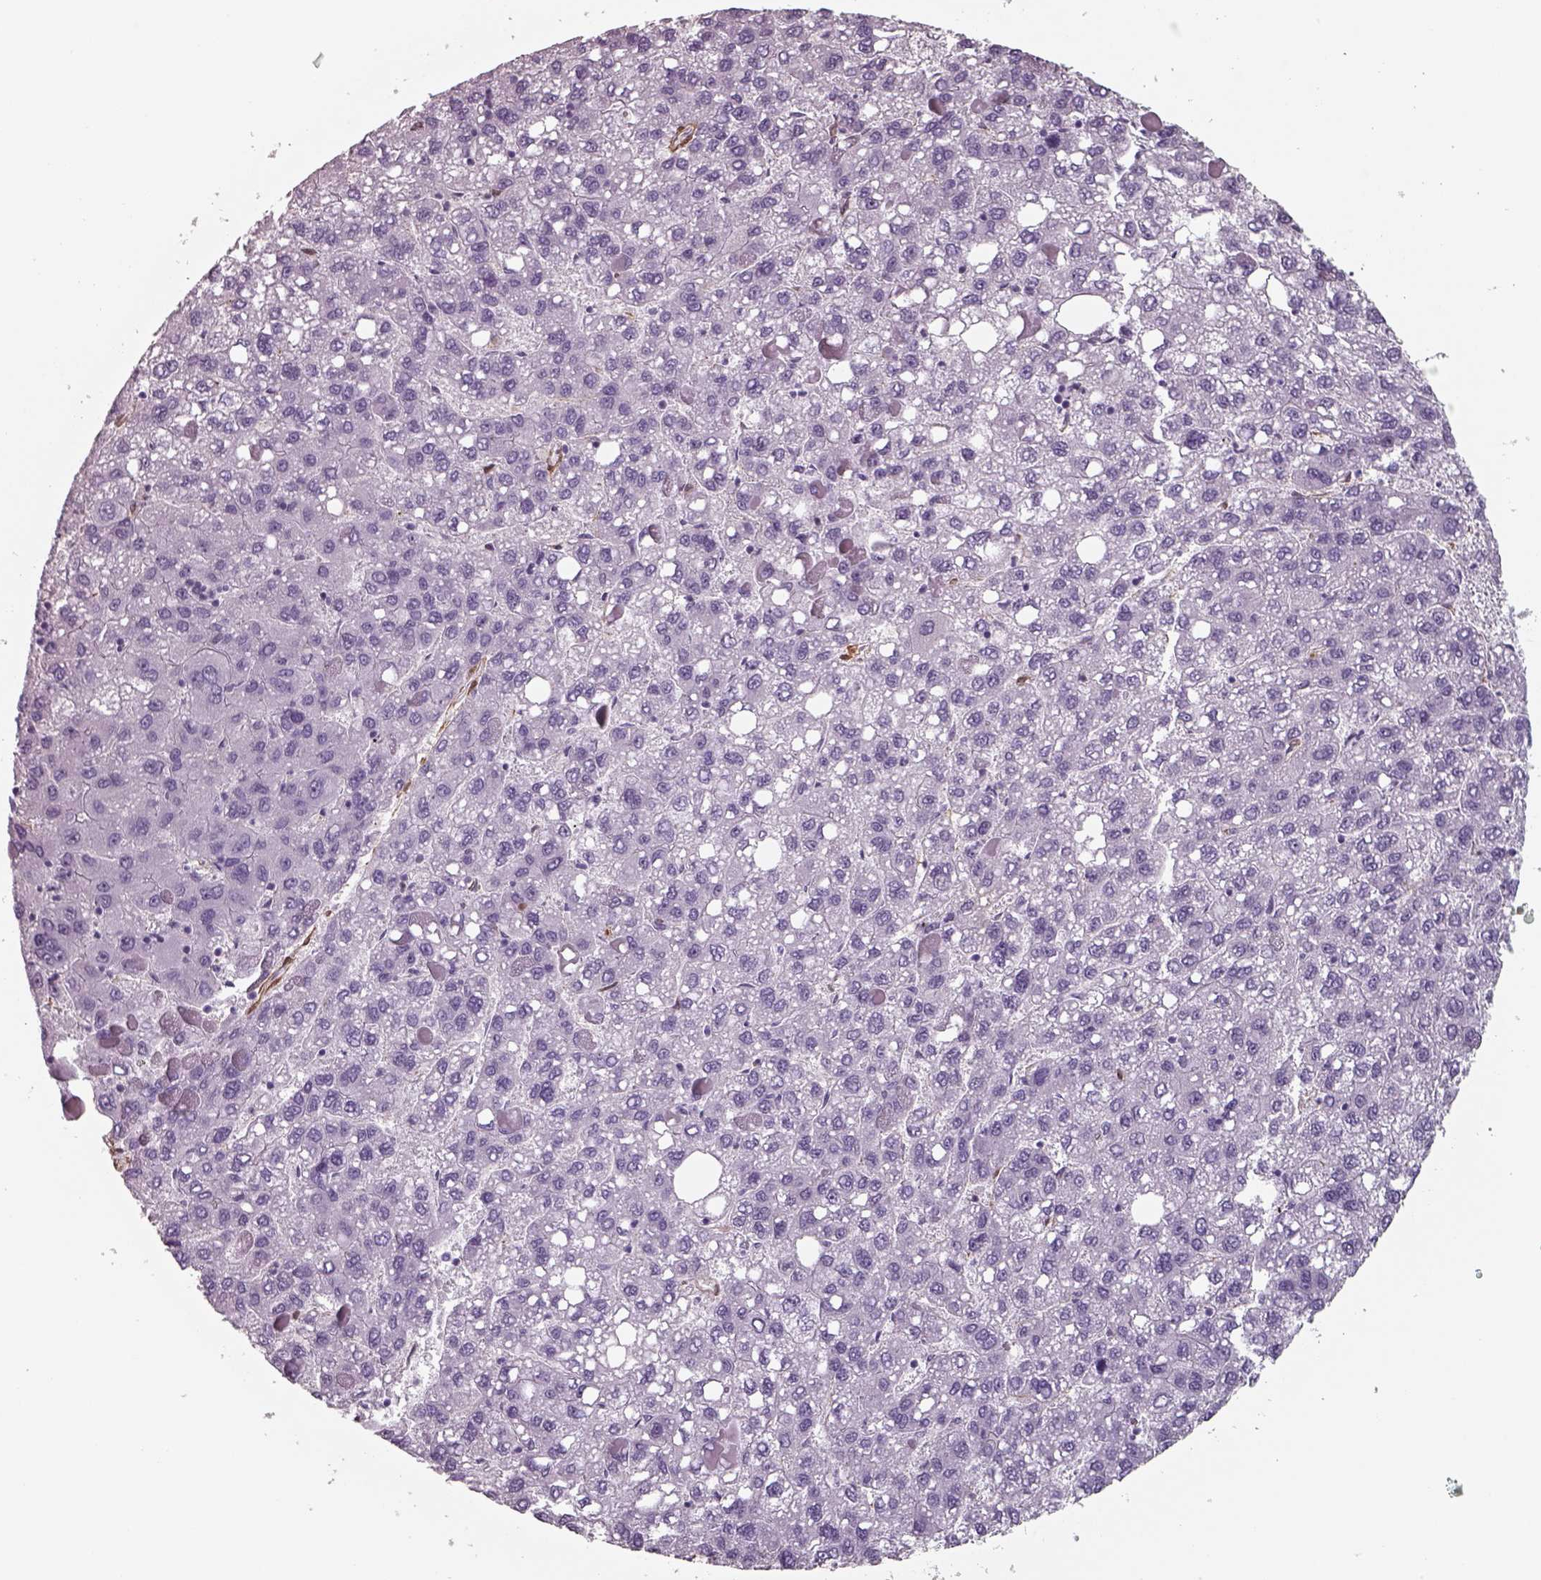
{"staining": {"intensity": "negative", "quantity": "none", "location": "none"}, "tissue": "liver cancer", "cell_type": "Tumor cells", "image_type": "cancer", "snomed": [{"axis": "morphology", "description": "Carcinoma, Hepatocellular, NOS"}, {"axis": "topography", "description": "Liver"}], "caption": "The immunohistochemistry (IHC) photomicrograph has no significant expression in tumor cells of liver cancer tissue.", "gene": "ISYNA1", "patient": {"sex": "female", "age": 82}}